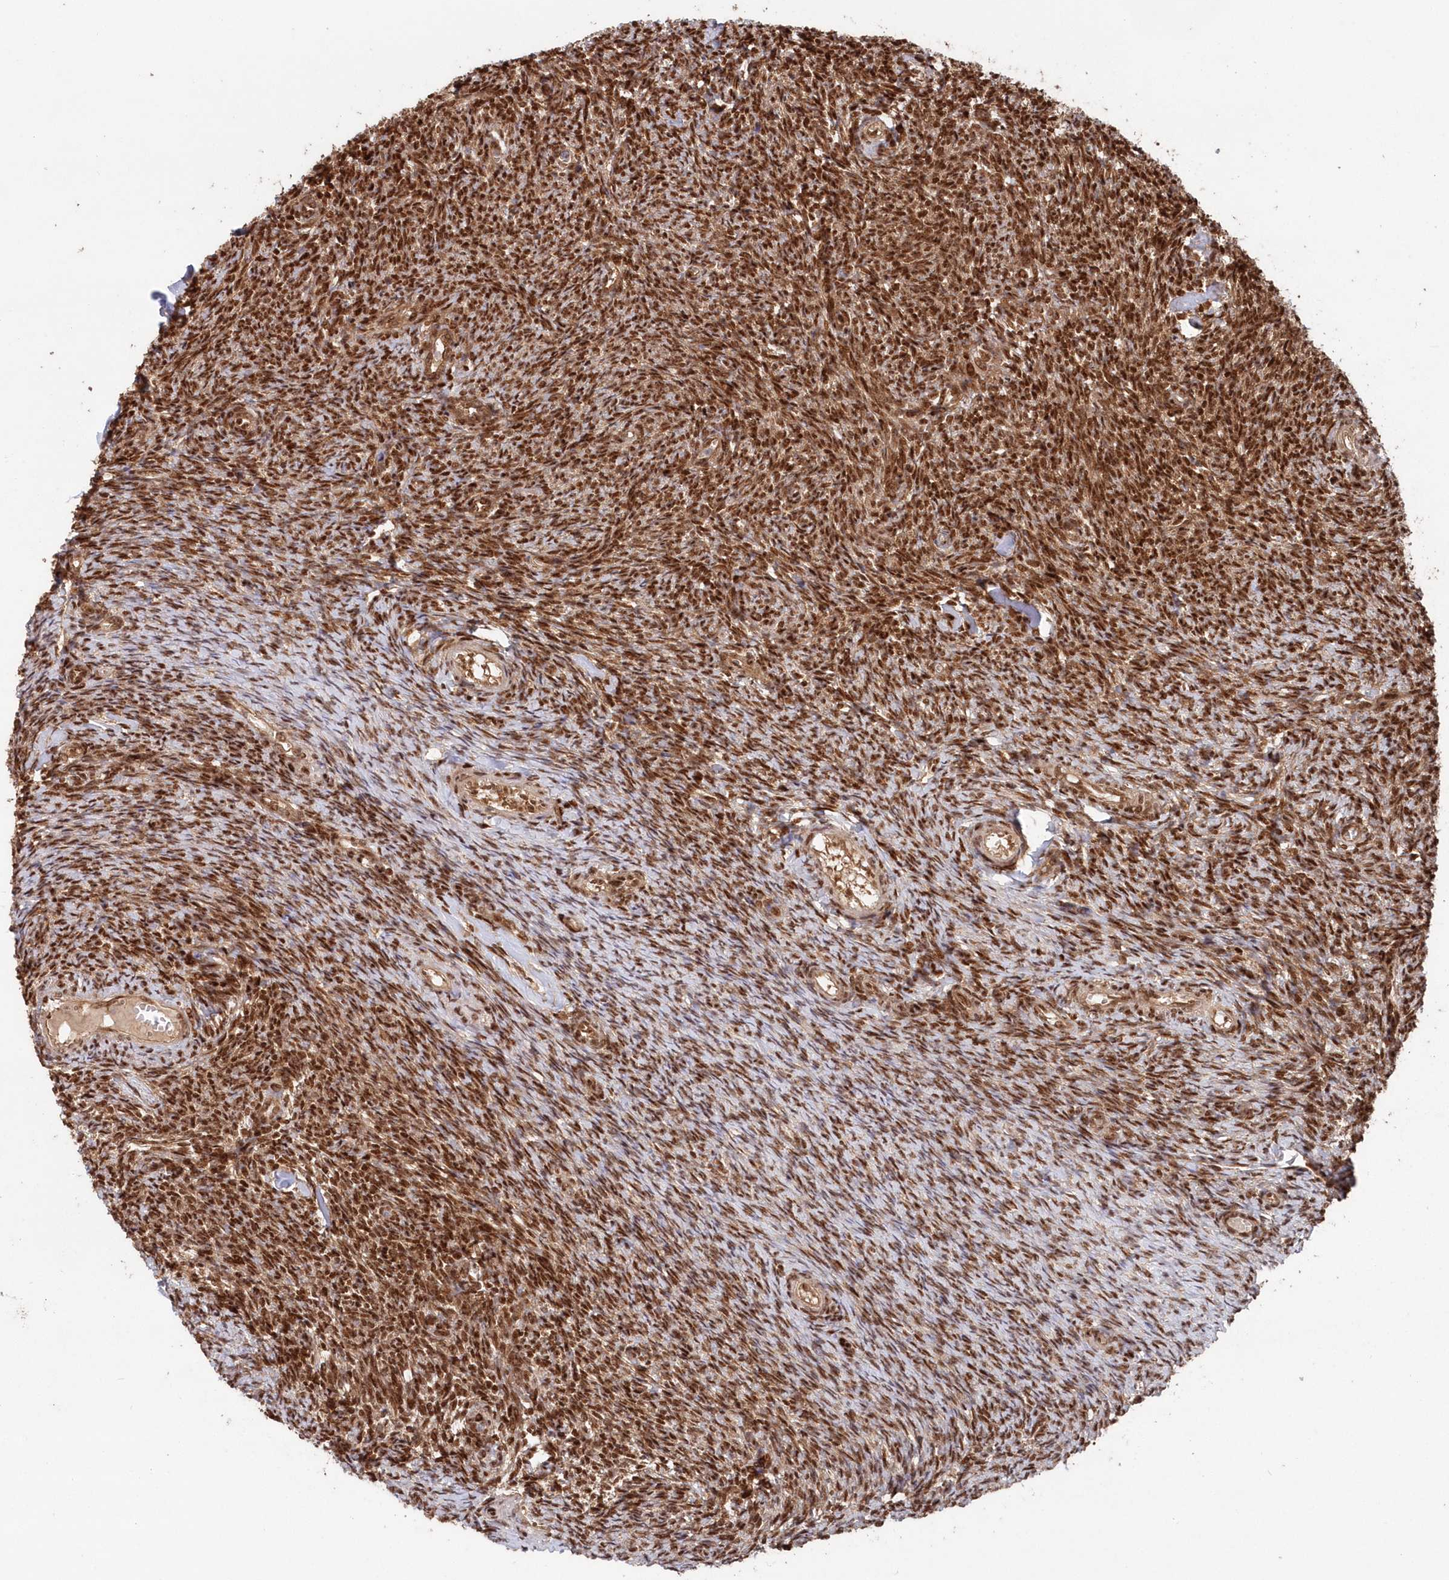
{"staining": {"intensity": "strong", "quantity": ">75%", "location": "nuclear"}, "tissue": "ovary", "cell_type": "Ovarian stroma cells", "image_type": "normal", "snomed": [{"axis": "morphology", "description": "Normal tissue, NOS"}, {"axis": "topography", "description": "Ovary"}], "caption": "Human ovary stained for a protein (brown) shows strong nuclear positive expression in approximately >75% of ovarian stroma cells.", "gene": "ABHD14B", "patient": {"sex": "female", "age": 44}}